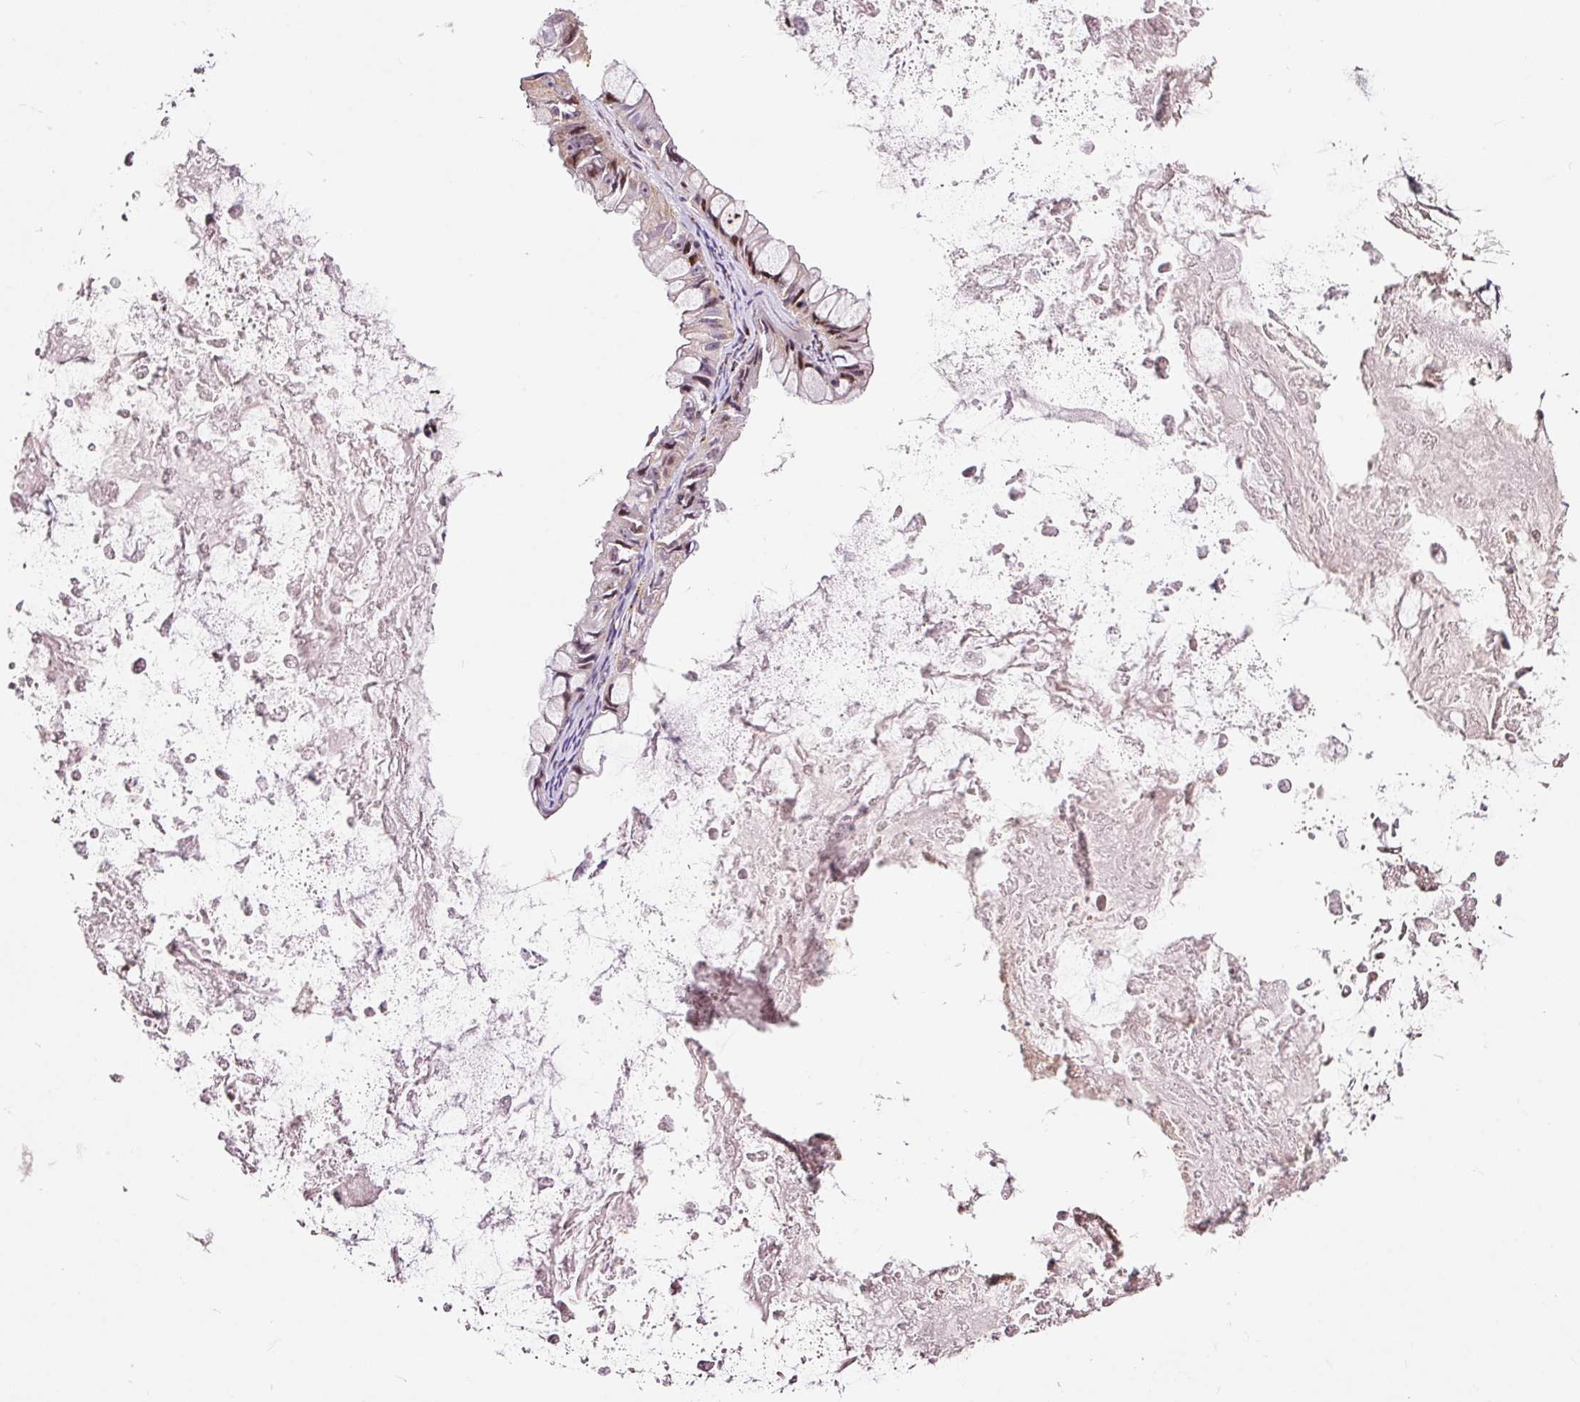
{"staining": {"intensity": "moderate", "quantity": "<25%", "location": "cytoplasmic/membranous,nuclear"}, "tissue": "ovarian cancer", "cell_type": "Tumor cells", "image_type": "cancer", "snomed": [{"axis": "morphology", "description": "Cystadenocarcinoma, mucinous, NOS"}, {"axis": "topography", "description": "Ovary"}], "caption": "Immunohistochemical staining of human ovarian cancer (mucinous cystadenocarcinoma) displays moderate cytoplasmic/membranous and nuclear protein positivity in approximately <25% of tumor cells. The protein is stained brown, and the nuclei are stained in blue (DAB IHC with brightfield microscopy, high magnification).", "gene": "BOLA3", "patient": {"sex": "female", "age": 61}}